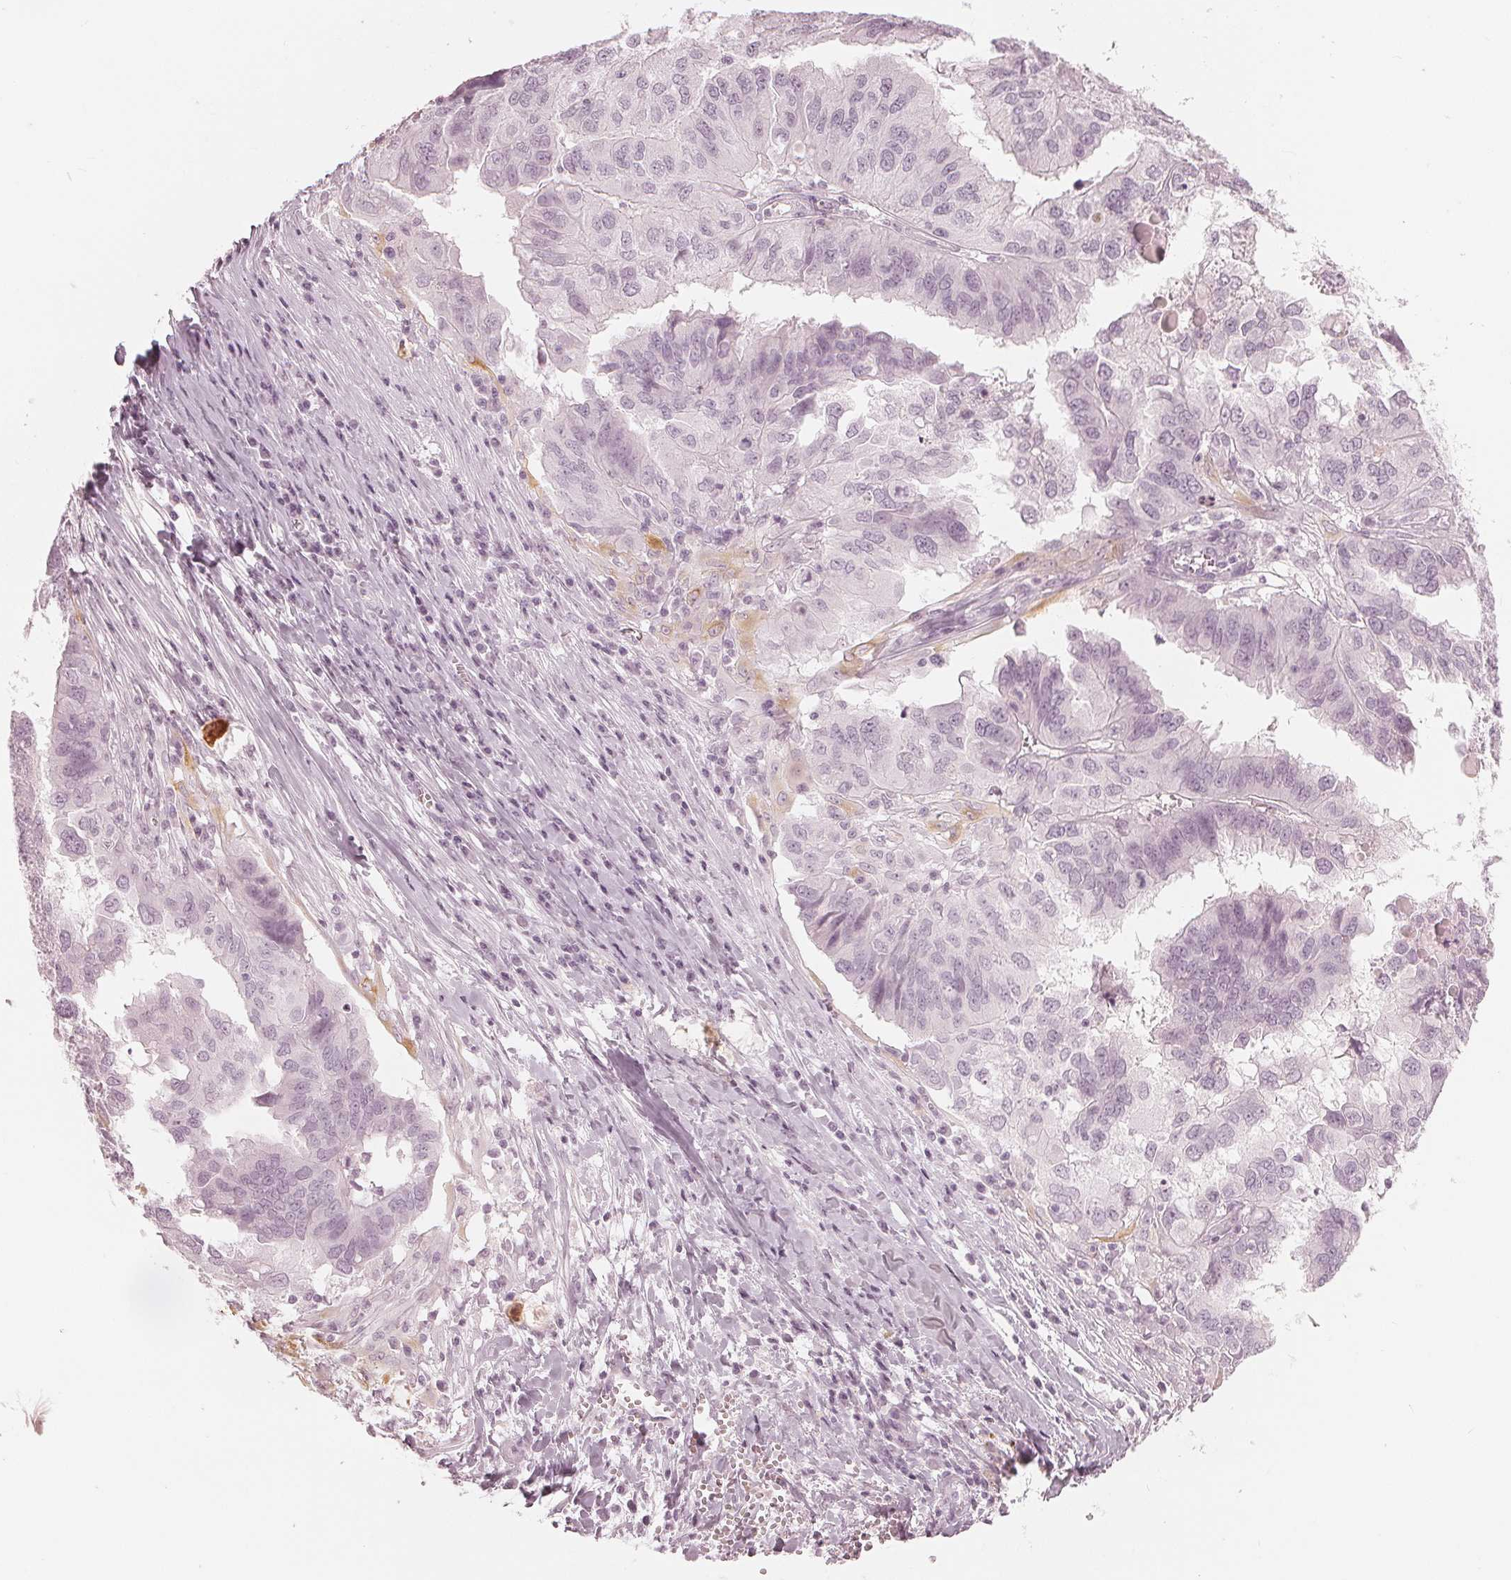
{"staining": {"intensity": "negative", "quantity": "none", "location": "none"}, "tissue": "ovarian cancer", "cell_type": "Tumor cells", "image_type": "cancer", "snomed": [{"axis": "morphology", "description": "Cystadenocarcinoma, serous, NOS"}, {"axis": "topography", "description": "Ovary"}], "caption": "Immunohistochemical staining of human serous cystadenocarcinoma (ovarian) demonstrates no significant positivity in tumor cells.", "gene": "PAEP", "patient": {"sex": "female", "age": 79}}